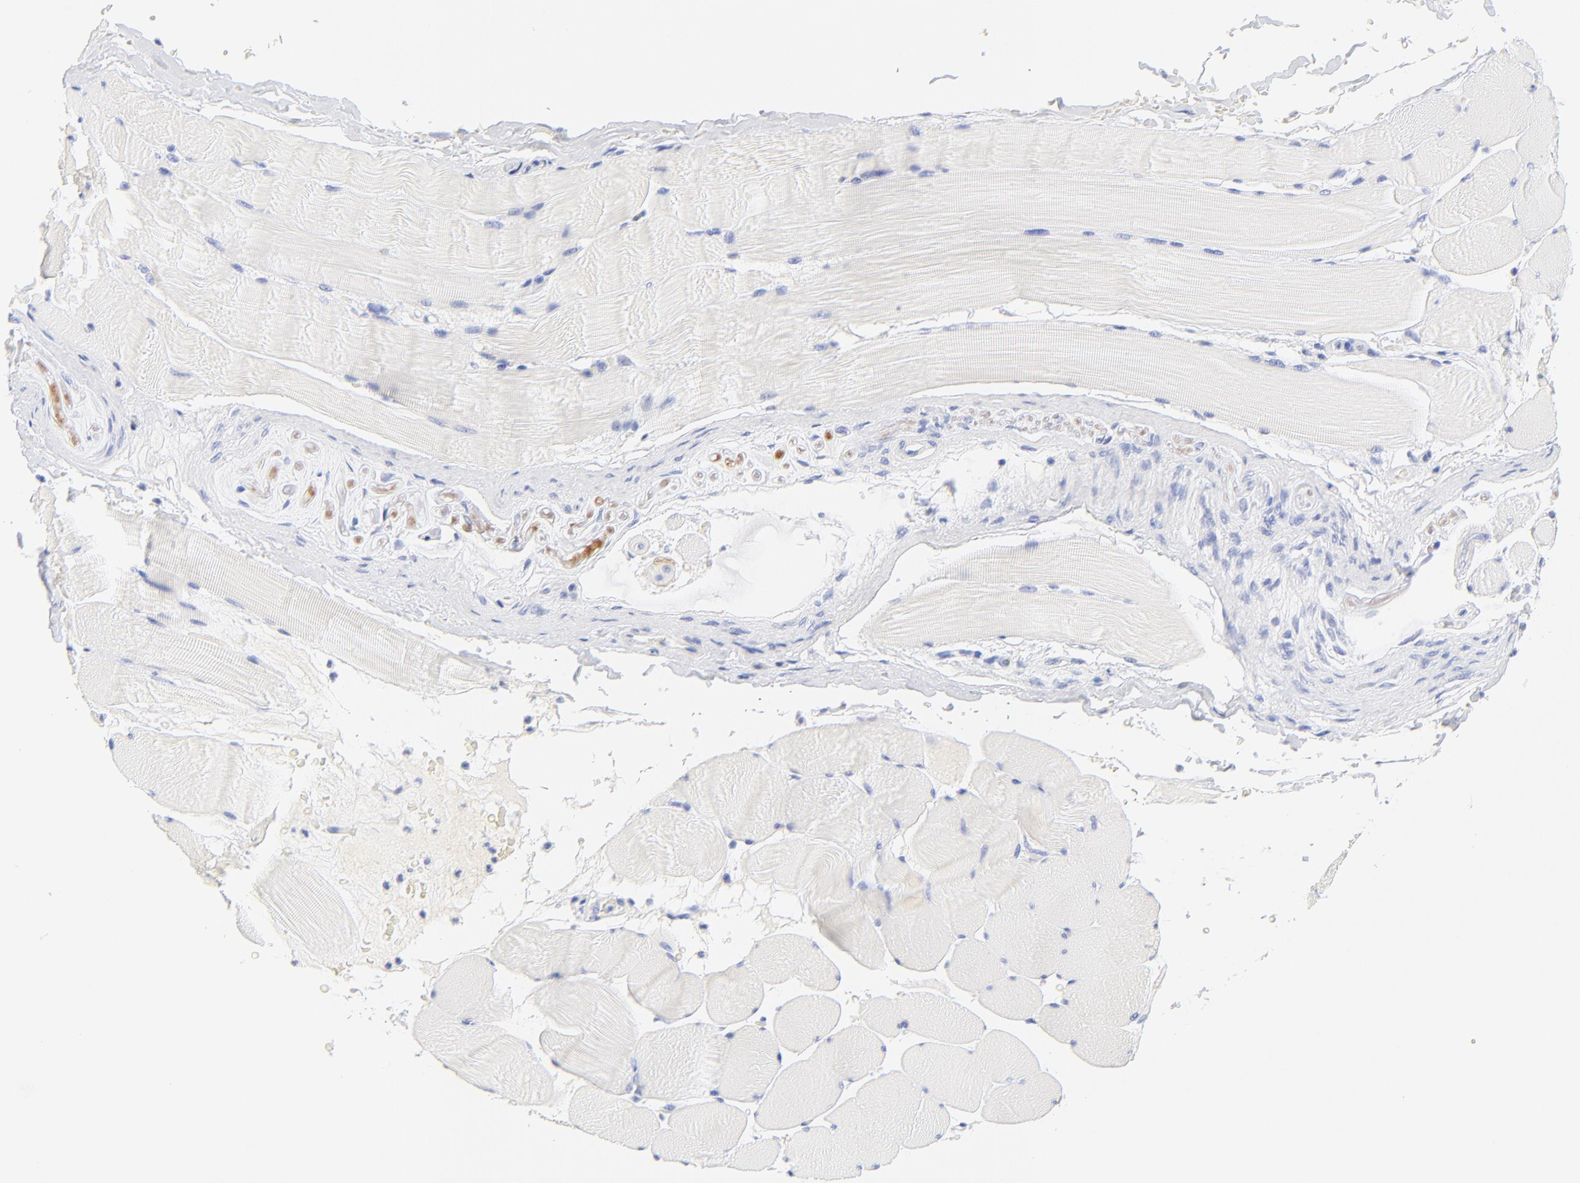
{"staining": {"intensity": "negative", "quantity": "none", "location": "none"}, "tissue": "skeletal muscle", "cell_type": "Myocytes", "image_type": "normal", "snomed": [{"axis": "morphology", "description": "Normal tissue, NOS"}, {"axis": "topography", "description": "Skeletal muscle"}], "caption": "High magnification brightfield microscopy of benign skeletal muscle stained with DAB (brown) and counterstained with hematoxylin (blue): myocytes show no significant positivity. Brightfield microscopy of IHC stained with DAB (3,3'-diaminobenzidine) (brown) and hematoxylin (blue), captured at high magnification.", "gene": "SULT4A1", "patient": {"sex": "male", "age": 62}}